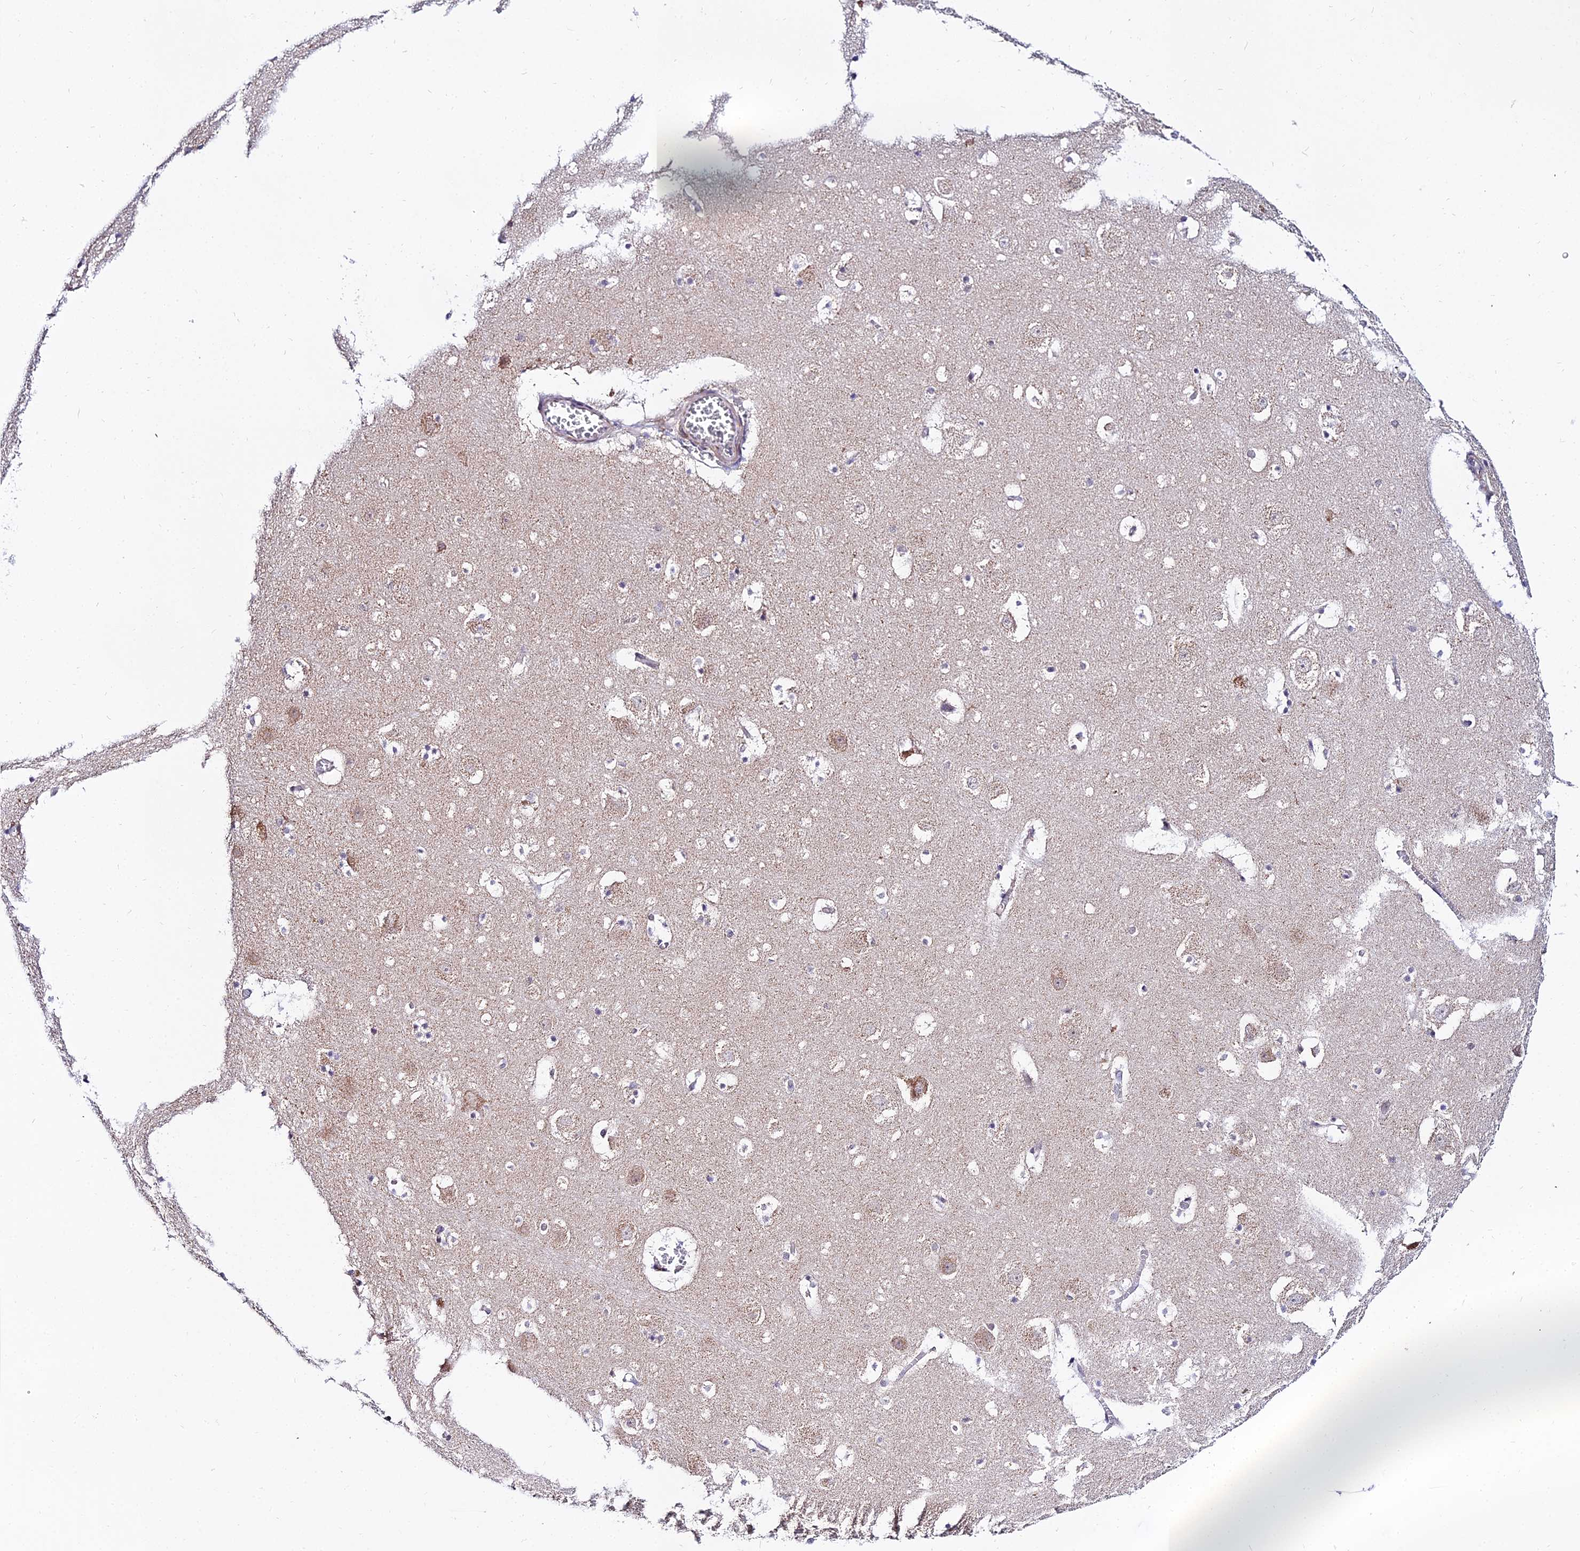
{"staining": {"intensity": "negative", "quantity": "none", "location": "none"}, "tissue": "hippocampus", "cell_type": "Glial cells", "image_type": "normal", "snomed": [{"axis": "morphology", "description": "Normal tissue, NOS"}, {"axis": "topography", "description": "Hippocampus"}], "caption": "A photomicrograph of hippocampus stained for a protein reveals no brown staining in glial cells.", "gene": "ATP5PB", "patient": {"sex": "male", "age": 45}}